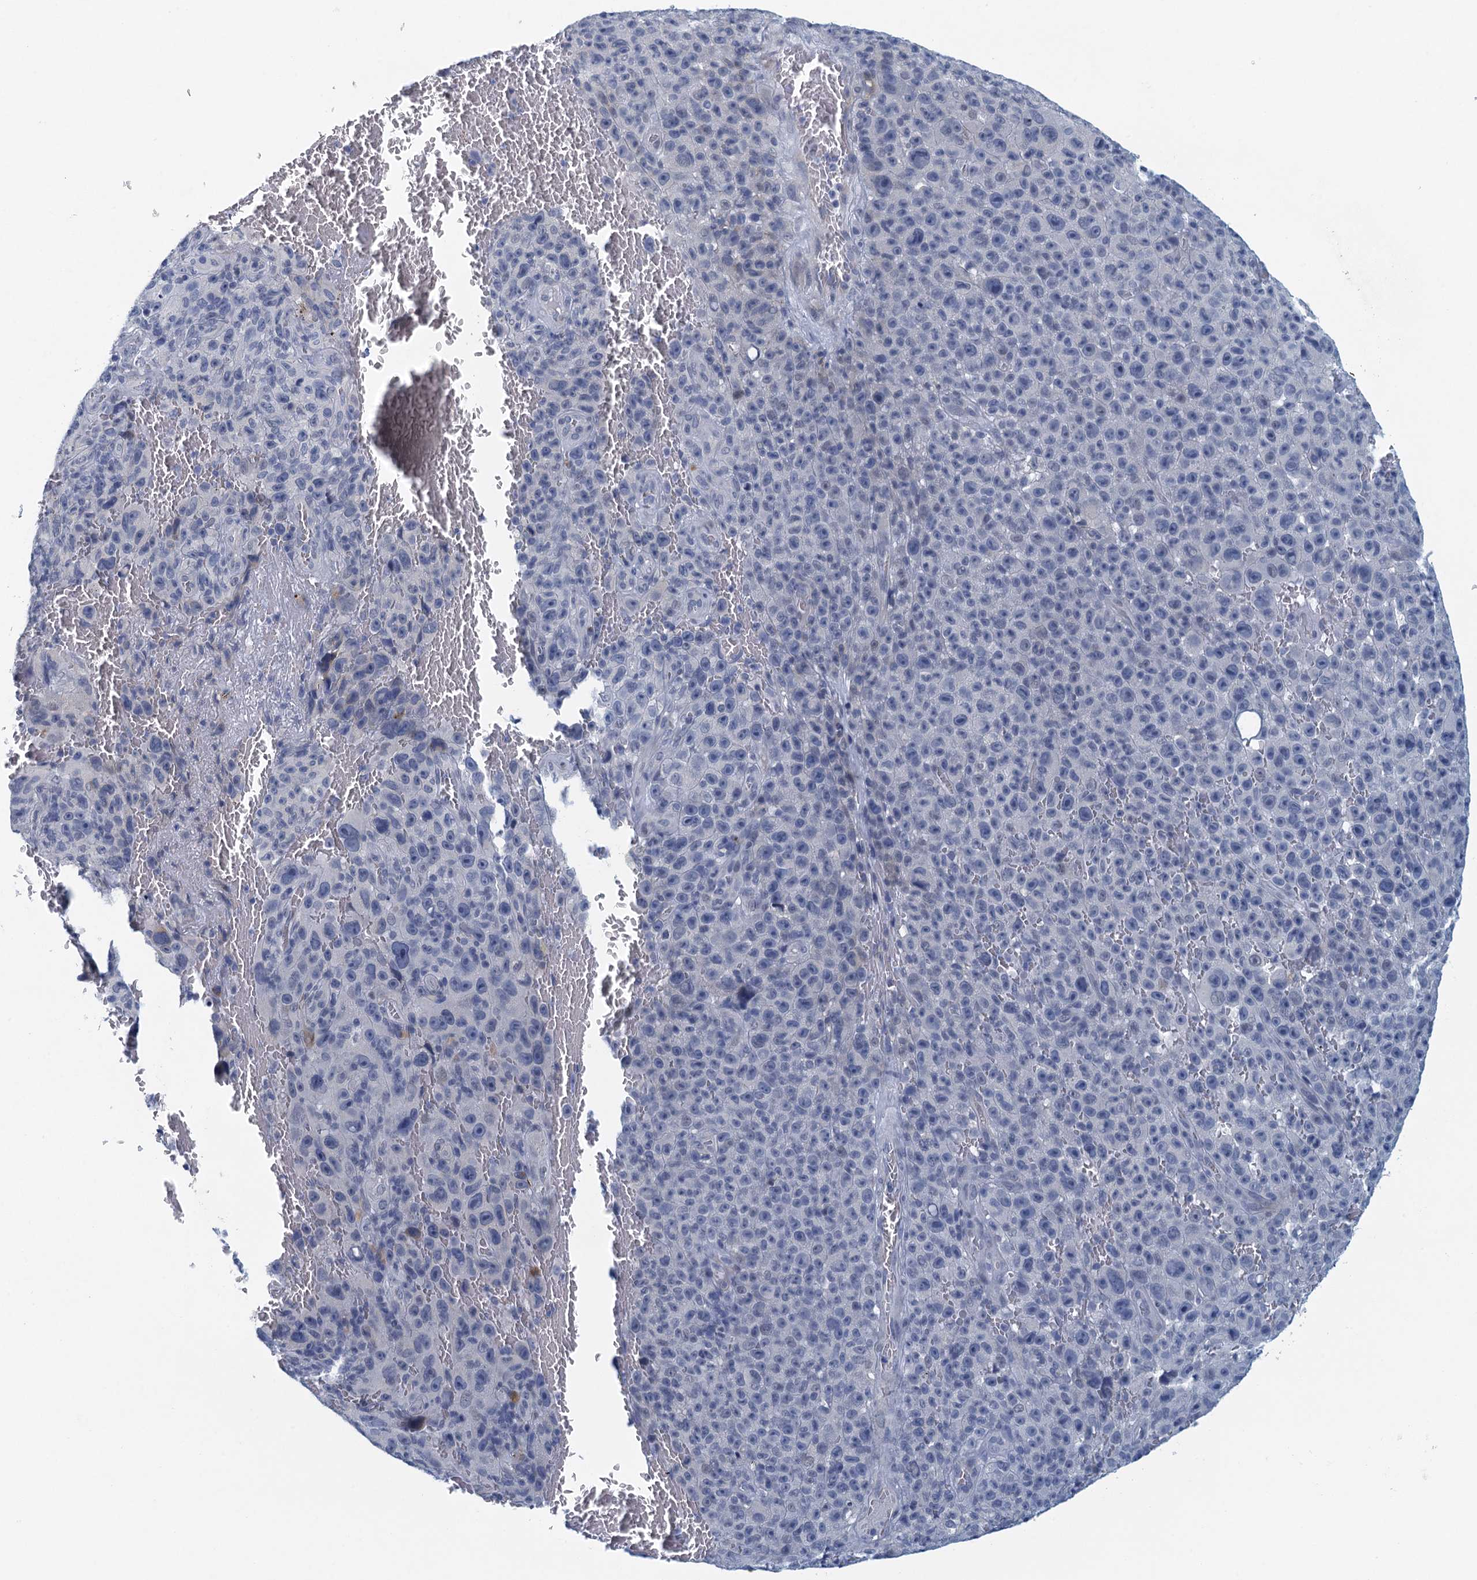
{"staining": {"intensity": "negative", "quantity": "none", "location": "none"}, "tissue": "melanoma", "cell_type": "Tumor cells", "image_type": "cancer", "snomed": [{"axis": "morphology", "description": "Malignant melanoma, NOS"}, {"axis": "topography", "description": "Skin"}], "caption": "DAB (3,3'-diaminobenzidine) immunohistochemical staining of human malignant melanoma reveals no significant positivity in tumor cells. (DAB IHC visualized using brightfield microscopy, high magnification).", "gene": "ENSG00000131152", "patient": {"sex": "female", "age": 82}}